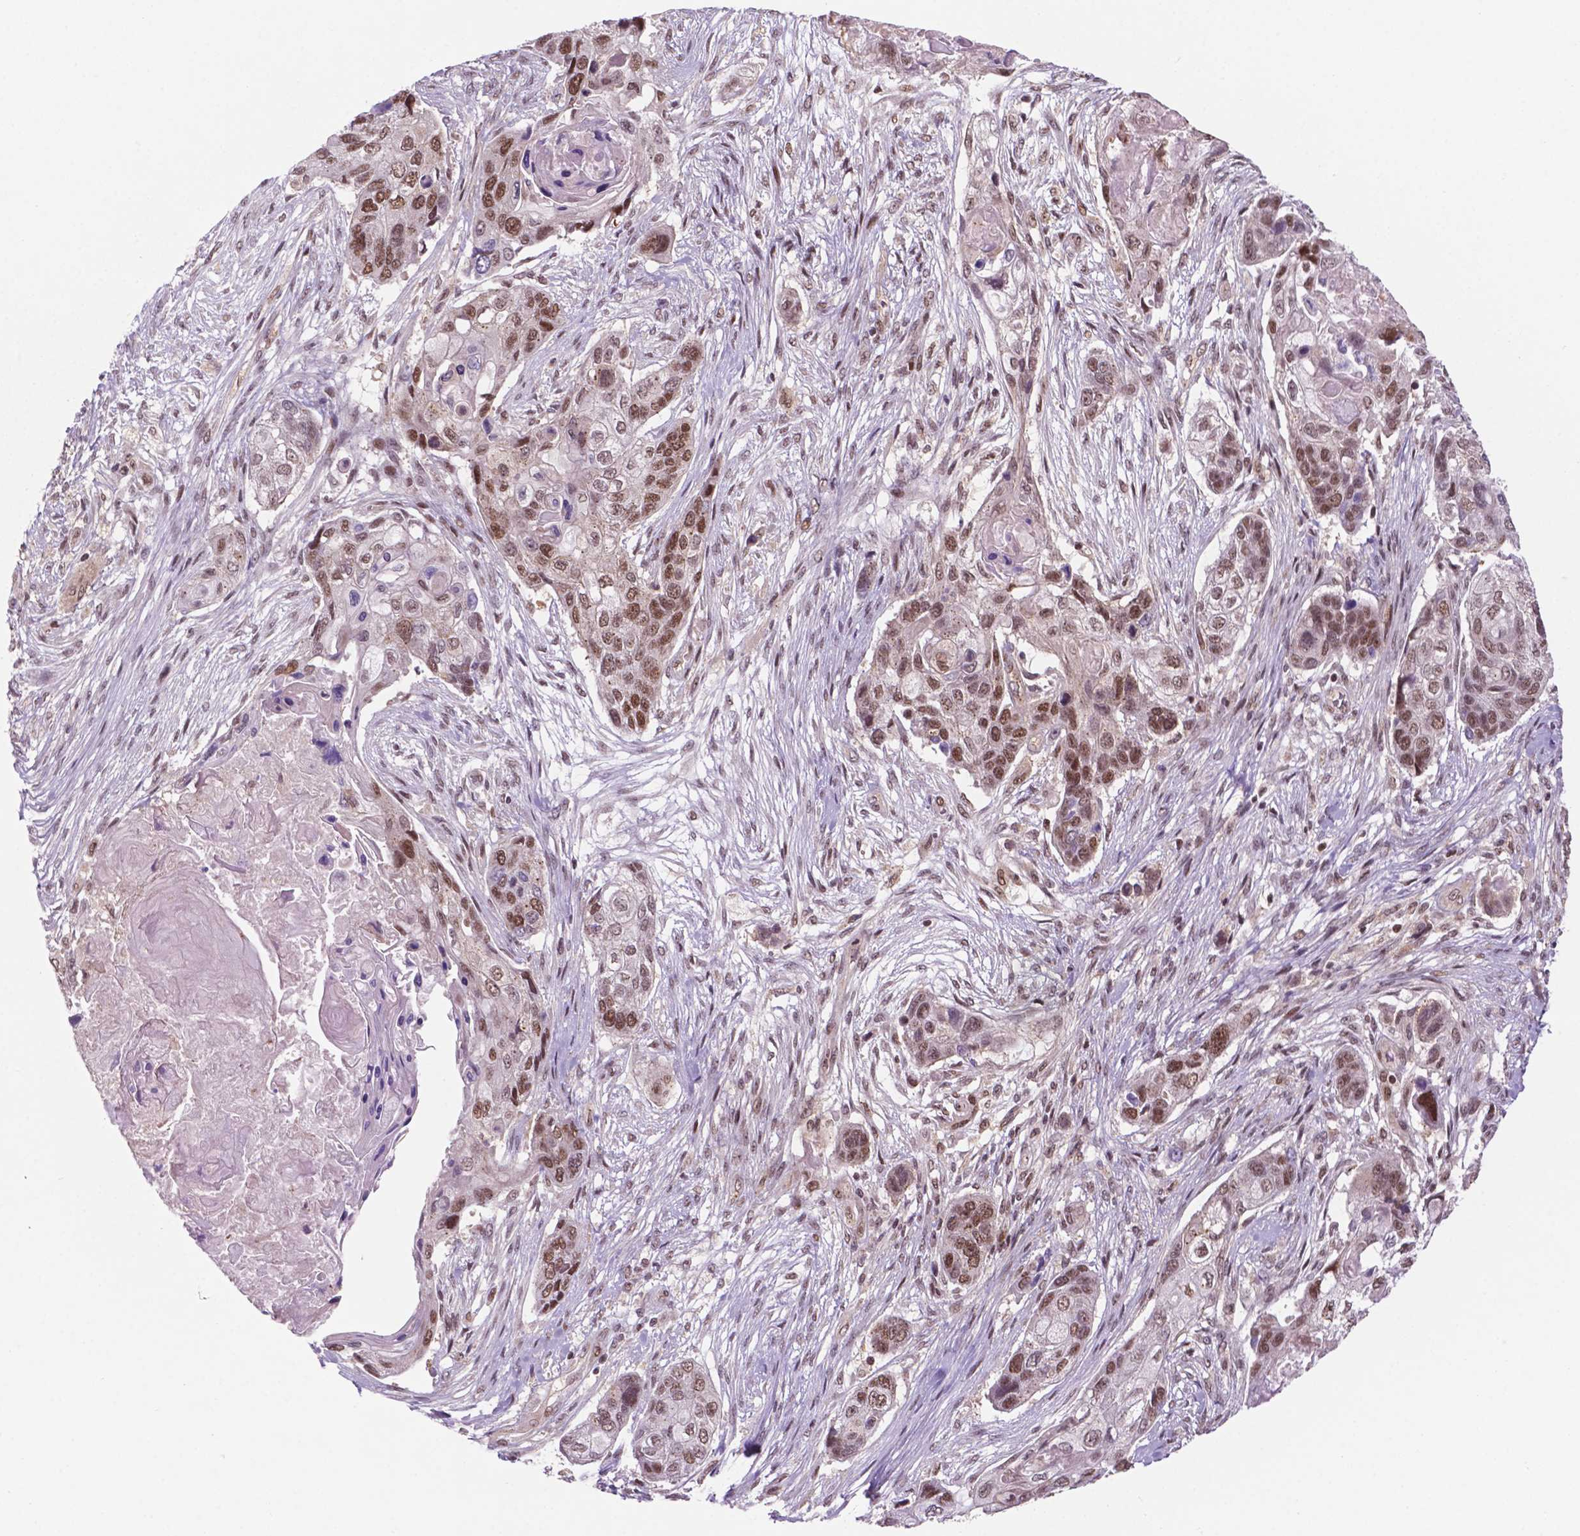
{"staining": {"intensity": "moderate", "quantity": ">75%", "location": "nuclear"}, "tissue": "lung cancer", "cell_type": "Tumor cells", "image_type": "cancer", "snomed": [{"axis": "morphology", "description": "Squamous cell carcinoma, NOS"}, {"axis": "topography", "description": "Lung"}], "caption": "Immunohistochemical staining of squamous cell carcinoma (lung) exhibits medium levels of moderate nuclear expression in about >75% of tumor cells.", "gene": "PER2", "patient": {"sex": "male", "age": 69}}